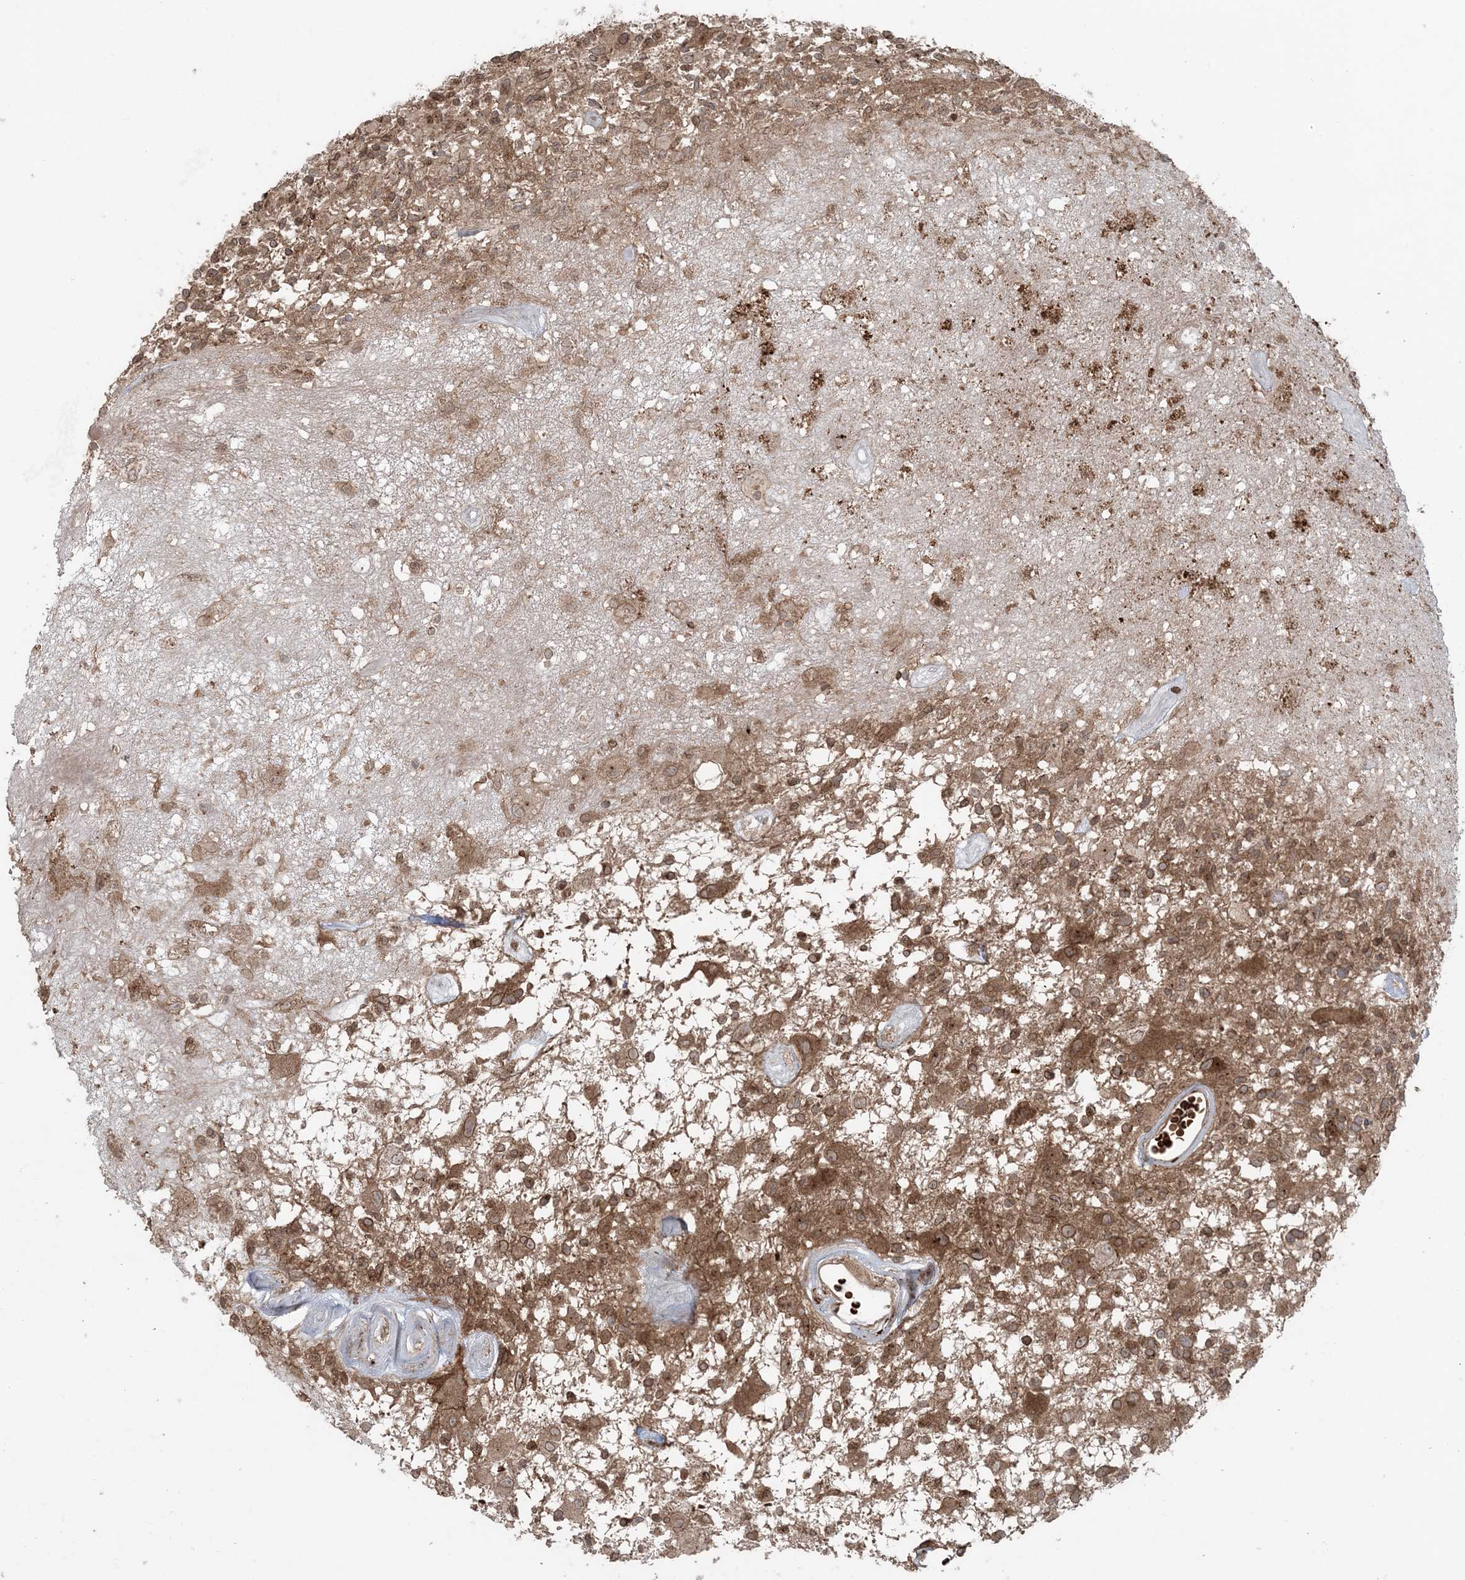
{"staining": {"intensity": "moderate", "quantity": ">75%", "location": "cytoplasmic/membranous"}, "tissue": "glioma", "cell_type": "Tumor cells", "image_type": "cancer", "snomed": [{"axis": "morphology", "description": "Glioma, malignant, High grade"}, {"axis": "morphology", "description": "Glioblastoma, NOS"}, {"axis": "topography", "description": "Brain"}], "caption": "Moderate cytoplasmic/membranous protein staining is present in about >75% of tumor cells in glioma.", "gene": "DDX19B", "patient": {"sex": "male", "age": 60}}